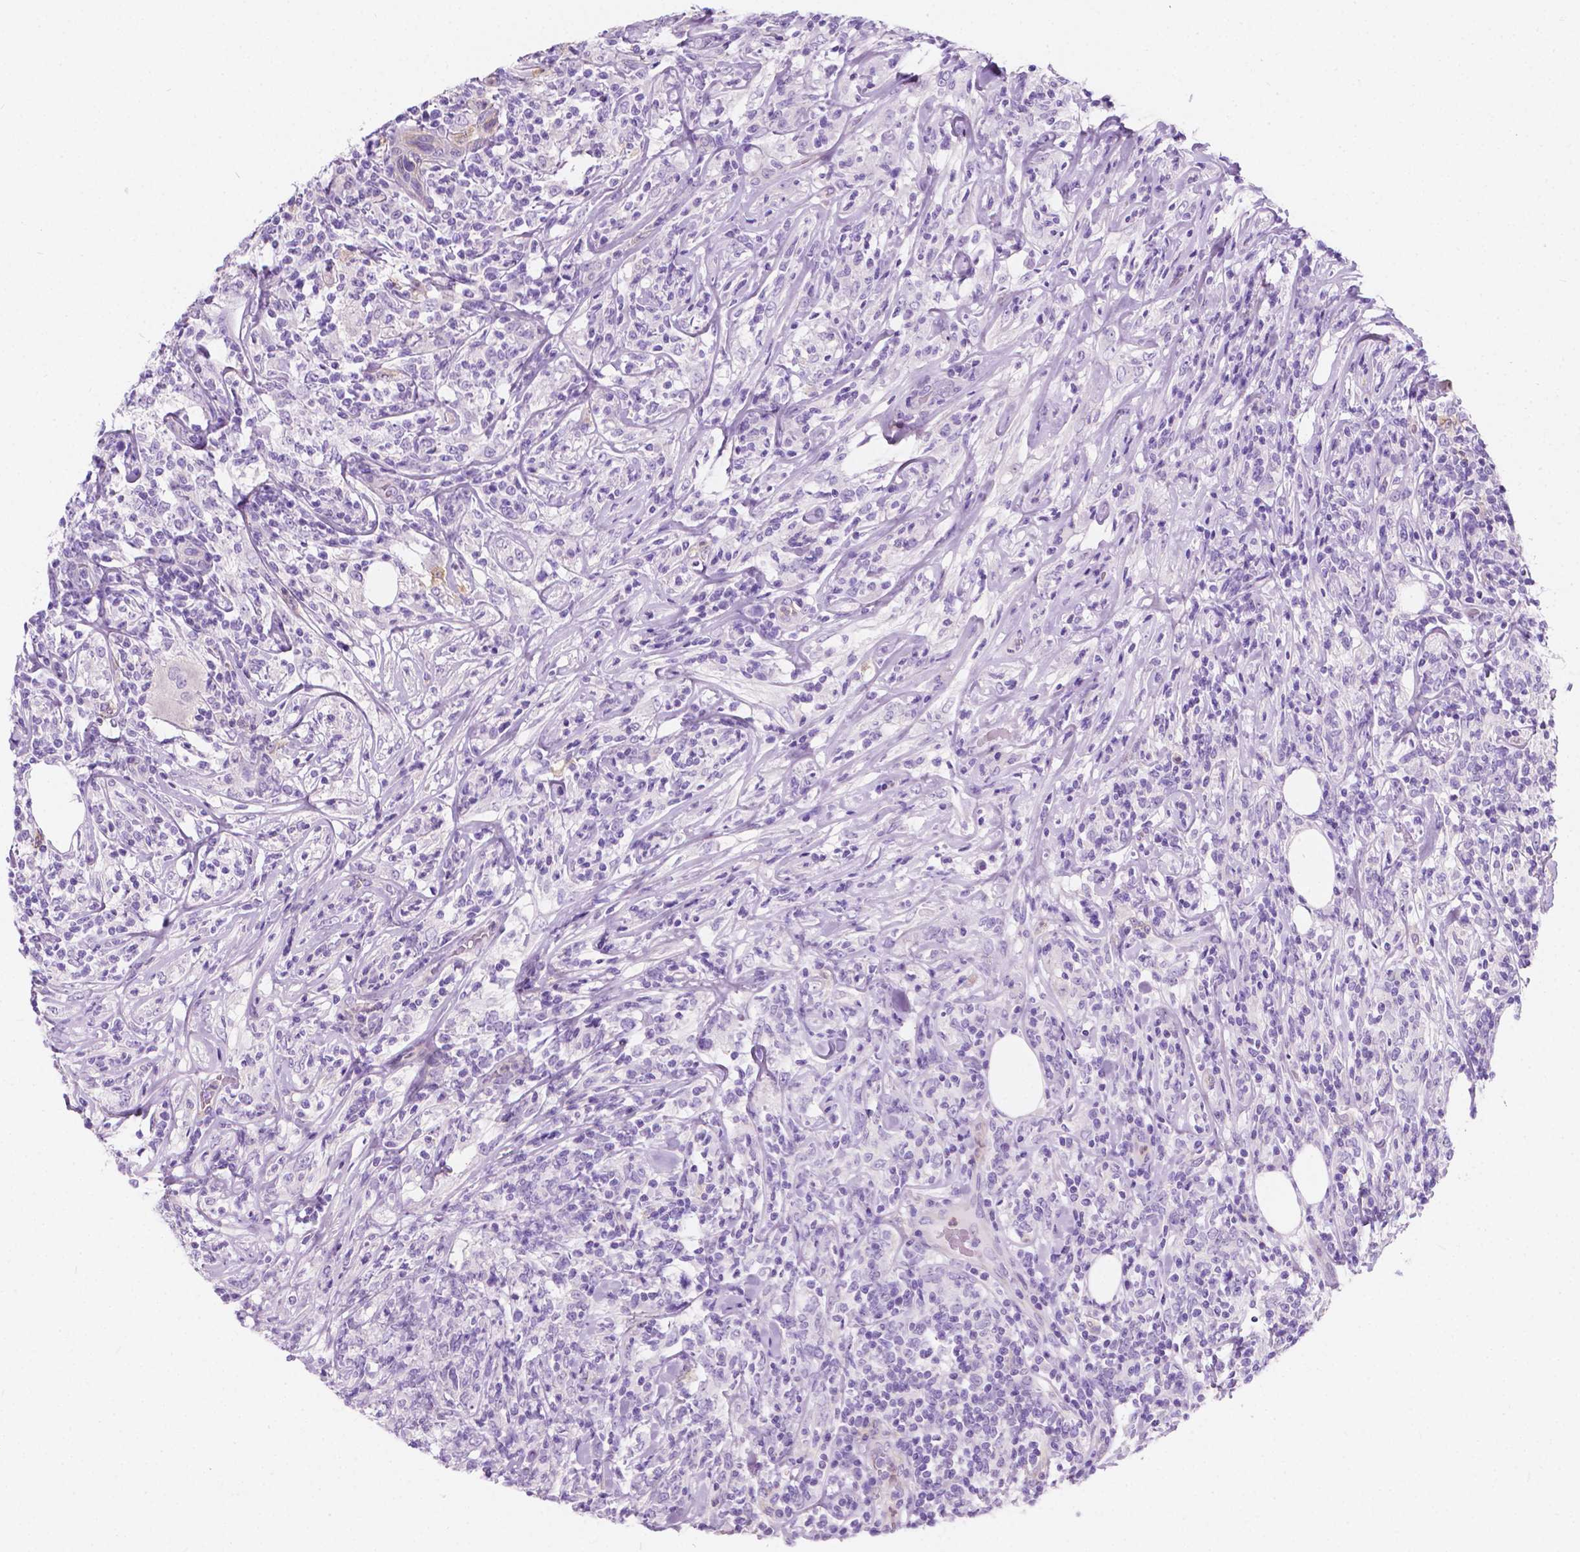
{"staining": {"intensity": "negative", "quantity": "none", "location": "none"}, "tissue": "lymphoma", "cell_type": "Tumor cells", "image_type": "cancer", "snomed": [{"axis": "morphology", "description": "Malignant lymphoma, non-Hodgkin's type, High grade"}, {"axis": "topography", "description": "Lymph node"}], "caption": "The IHC photomicrograph has no significant expression in tumor cells of high-grade malignant lymphoma, non-Hodgkin's type tissue.", "gene": "GNAO1", "patient": {"sex": "female", "age": 84}}